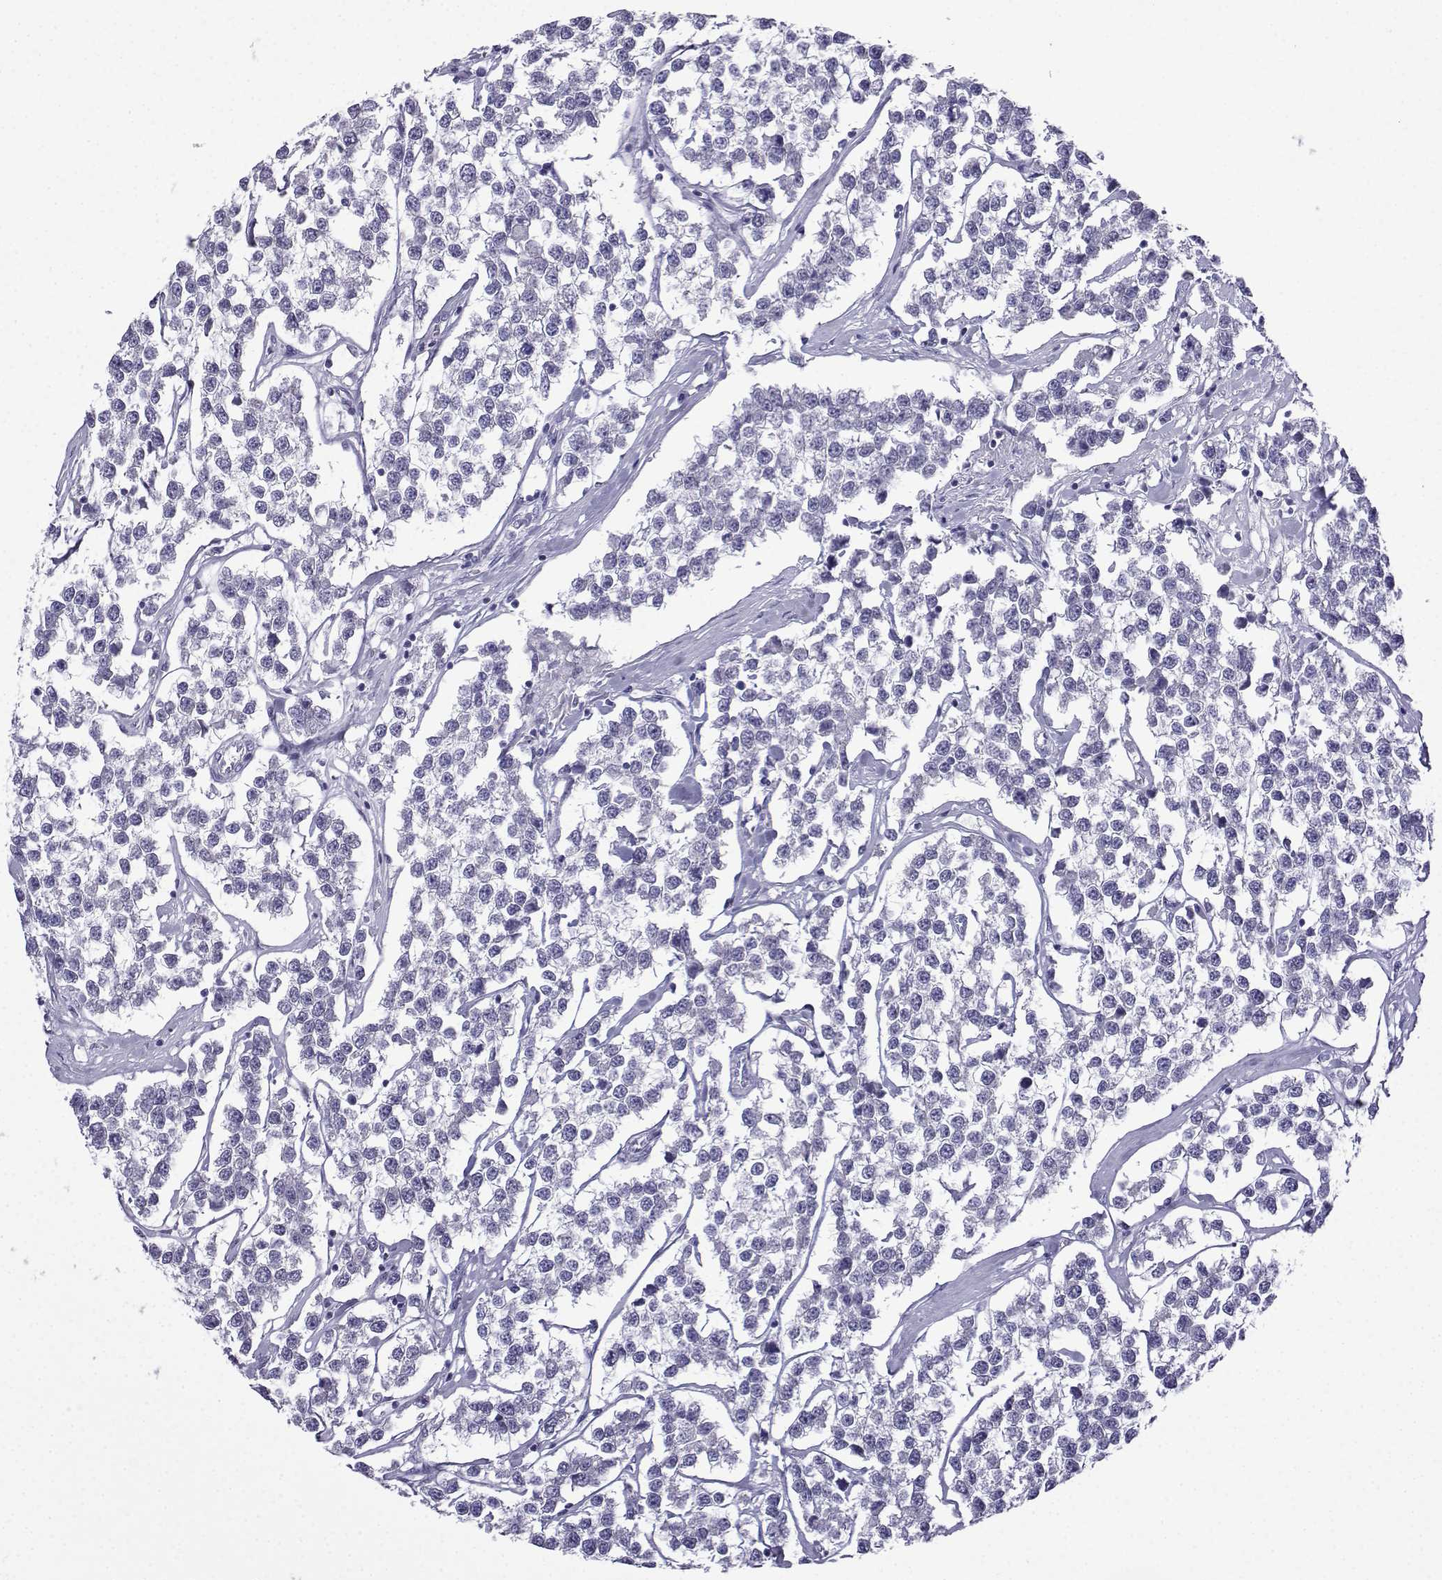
{"staining": {"intensity": "negative", "quantity": "none", "location": "none"}, "tissue": "testis cancer", "cell_type": "Tumor cells", "image_type": "cancer", "snomed": [{"axis": "morphology", "description": "Seminoma, NOS"}, {"axis": "topography", "description": "Testis"}], "caption": "Tumor cells show no significant protein expression in seminoma (testis).", "gene": "ACRBP", "patient": {"sex": "male", "age": 59}}